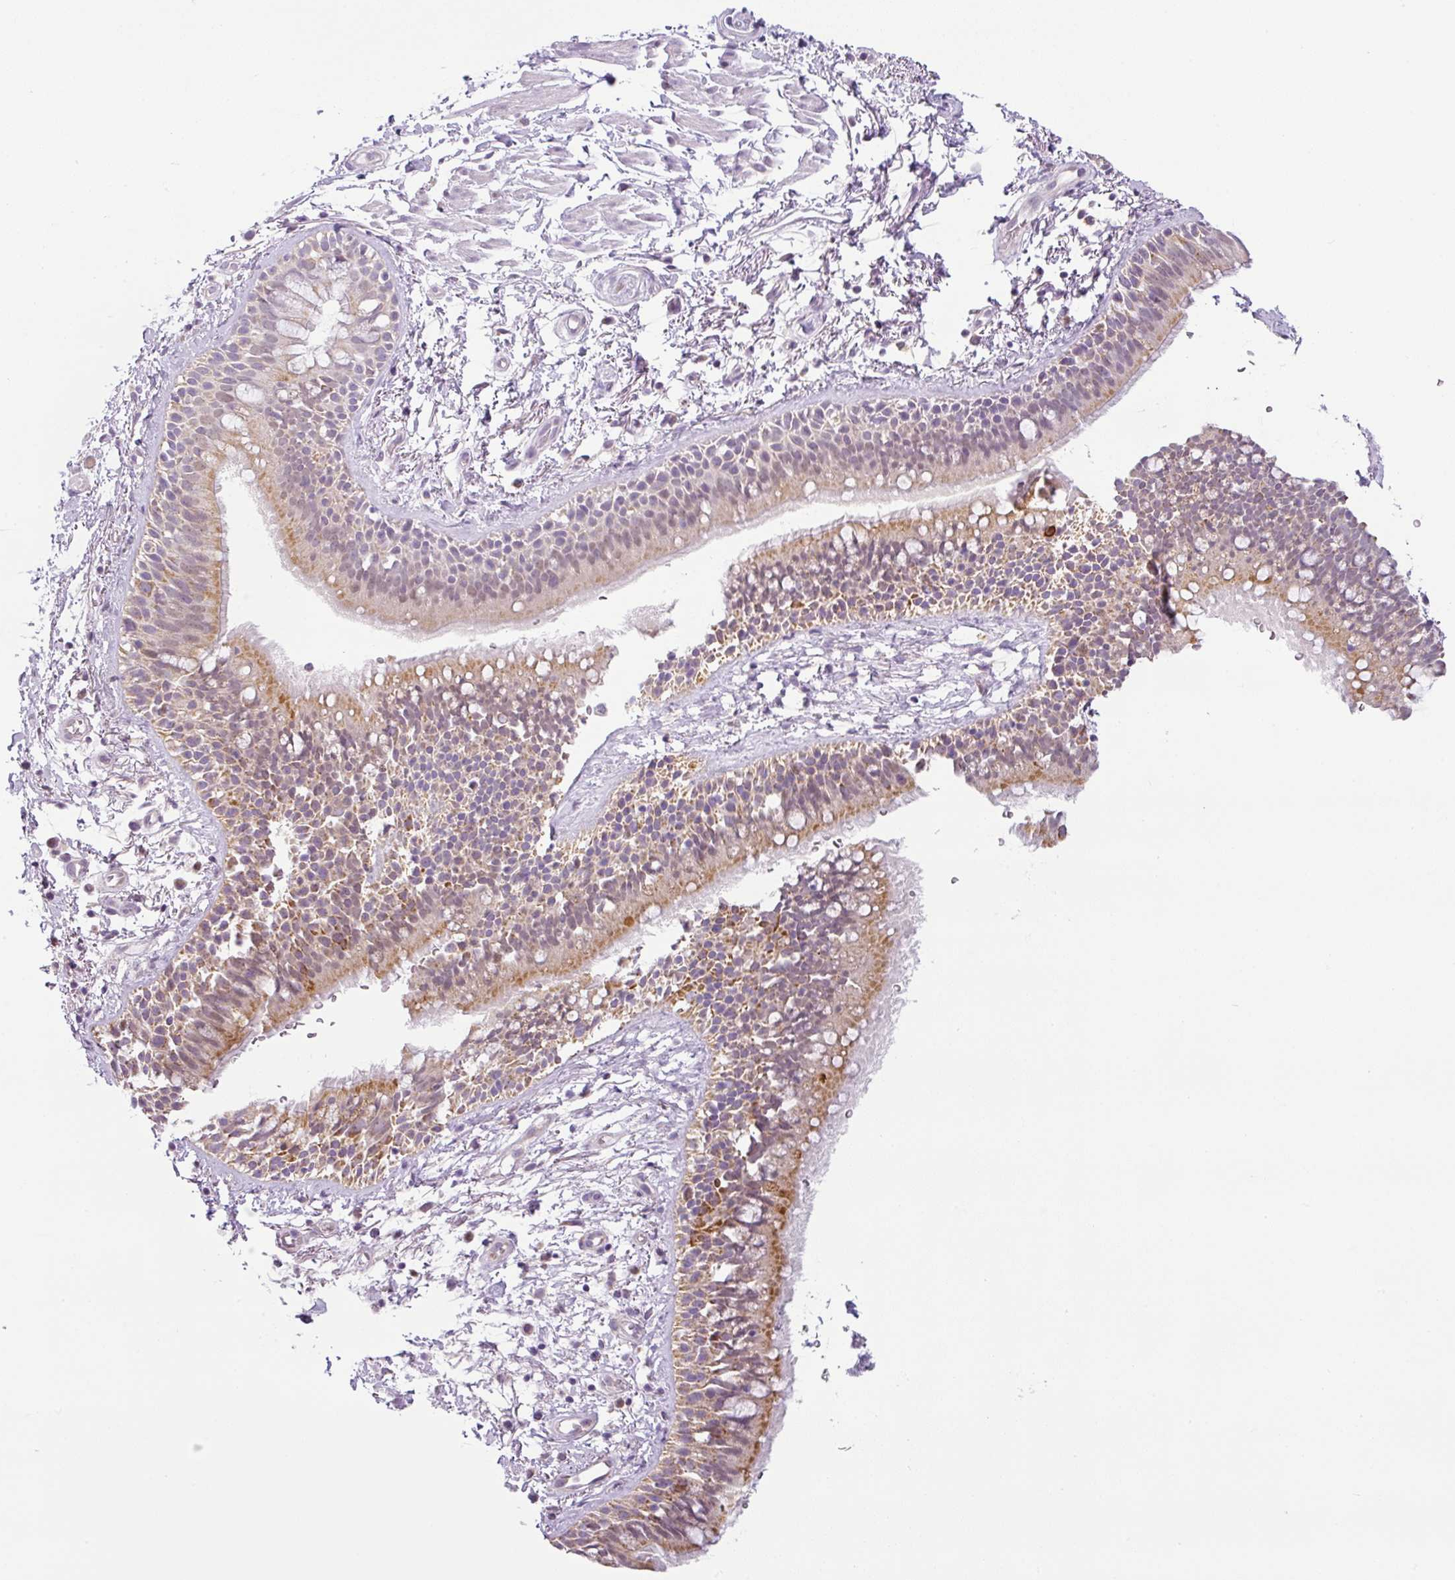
{"staining": {"intensity": "moderate", "quantity": "25%-75%", "location": "cytoplasmic/membranous"}, "tissue": "bronchus", "cell_type": "Respiratory epithelial cells", "image_type": "normal", "snomed": [{"axis": "morphology", "description": "Normal tissue, NOS"}, {"axis": "morphology", "description": "Squamous cell carcinoma, NOS"}, {"axis": "topography", "description": "Bronchus"}, {"axis": "topography", "description": "Lung"}], "caption": "High-power microscopy captured an IHC photomicrograph of normal bronchus, revealing moderate cytoplasmic/membranous expression in about 25%-75% of respiratory epithelial cells.", "gene": "HMCN2", "patient": {"sex": "female", "age": 70}}